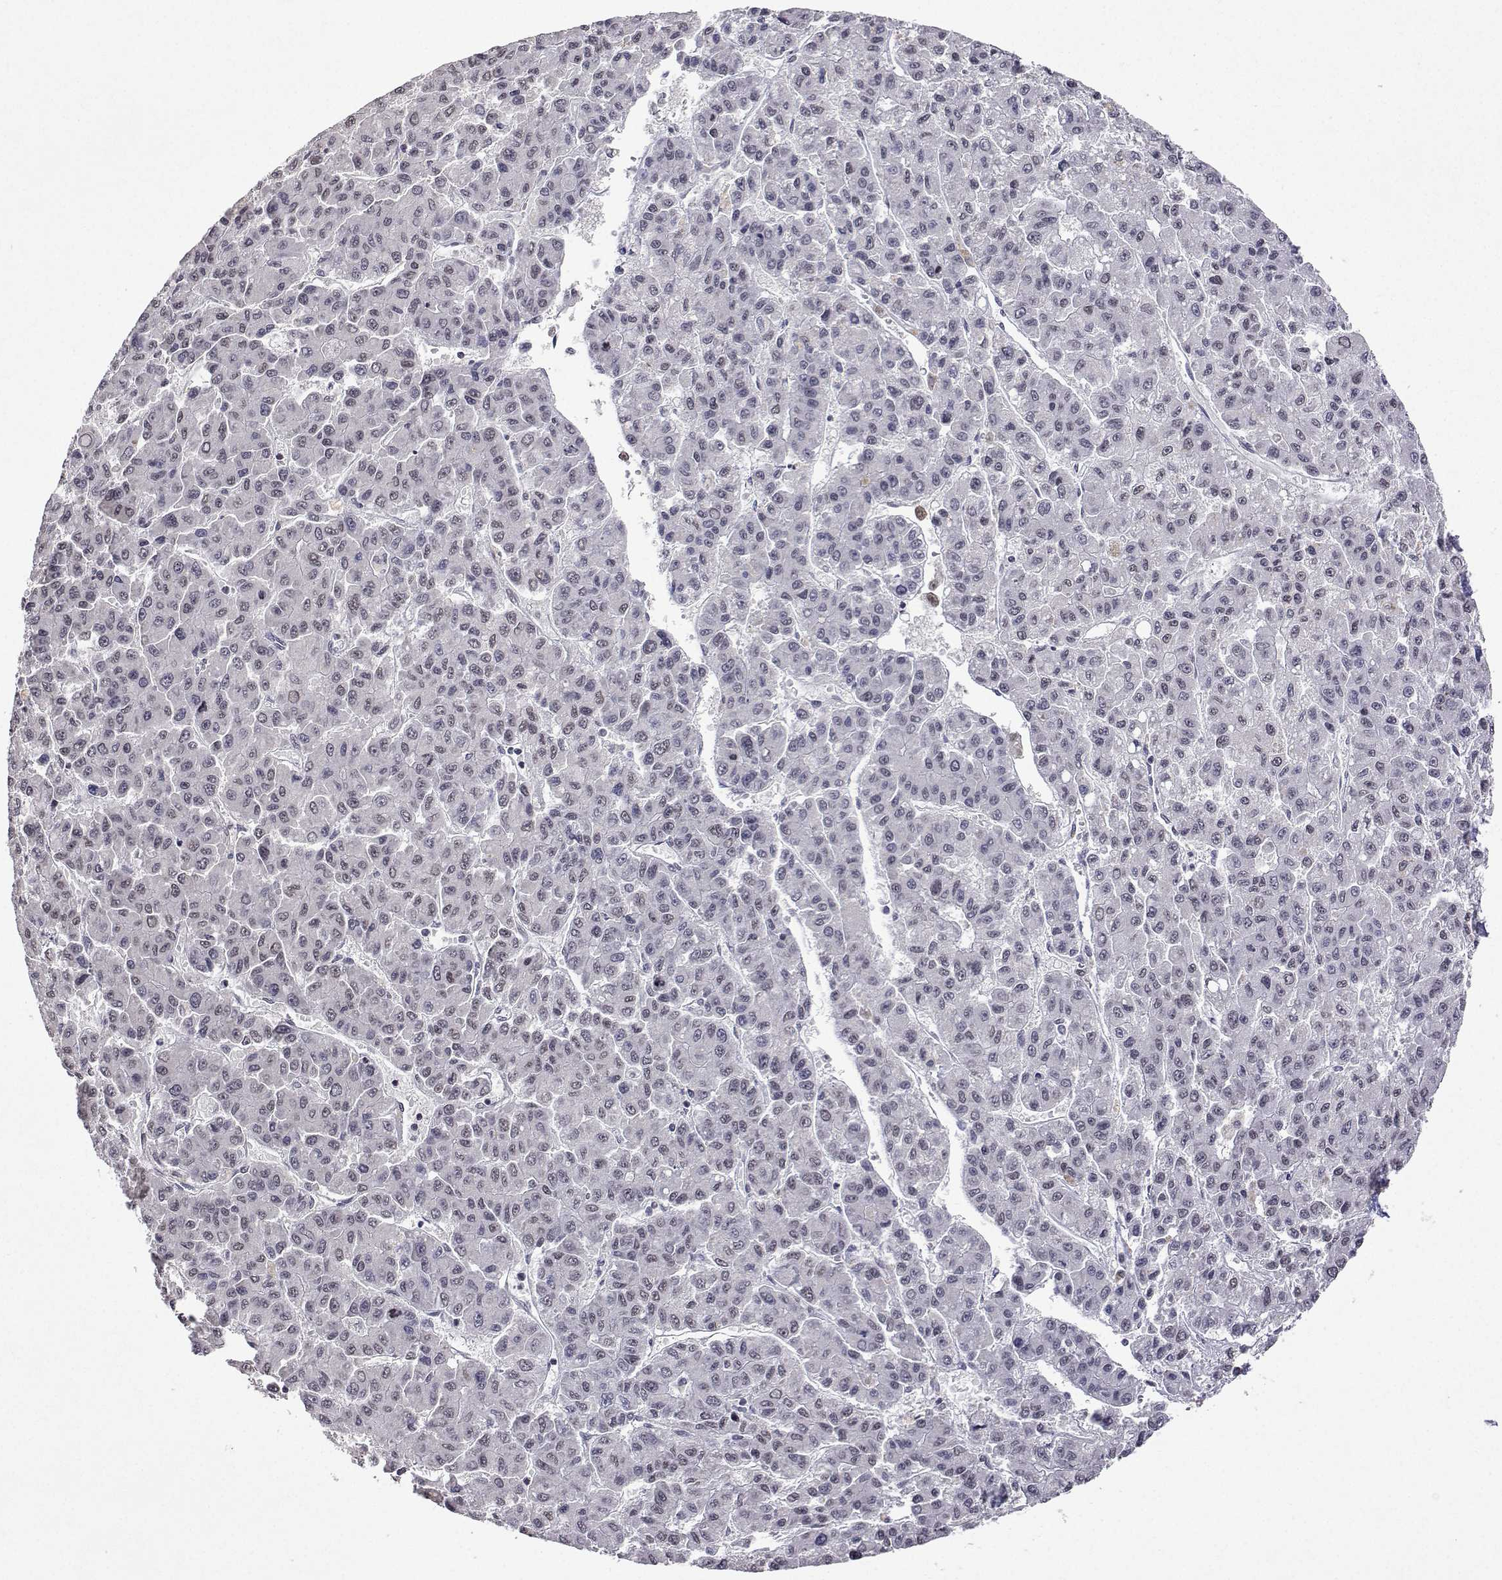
{"staining": {"intensity": "negative", "quantity": "none", "location": "none"}, "tissue": "liver cancer", "cell_type": "Tumor cells", "image_type": "cancer", "snomed": [{"axis": "morphology", "description": "Carcinoma, Hepatocellular, NOS"}, {"axis": "topography", "description": "Liver"}], "caption": "IHC photomicrograph of neoplastic tissue: human hepatocellular carcinoma (liver) stained with DAB displays no significant protein expression in tumor cells.", "gene": "XPC", "patient": {"sex": "male", "age": 70}}